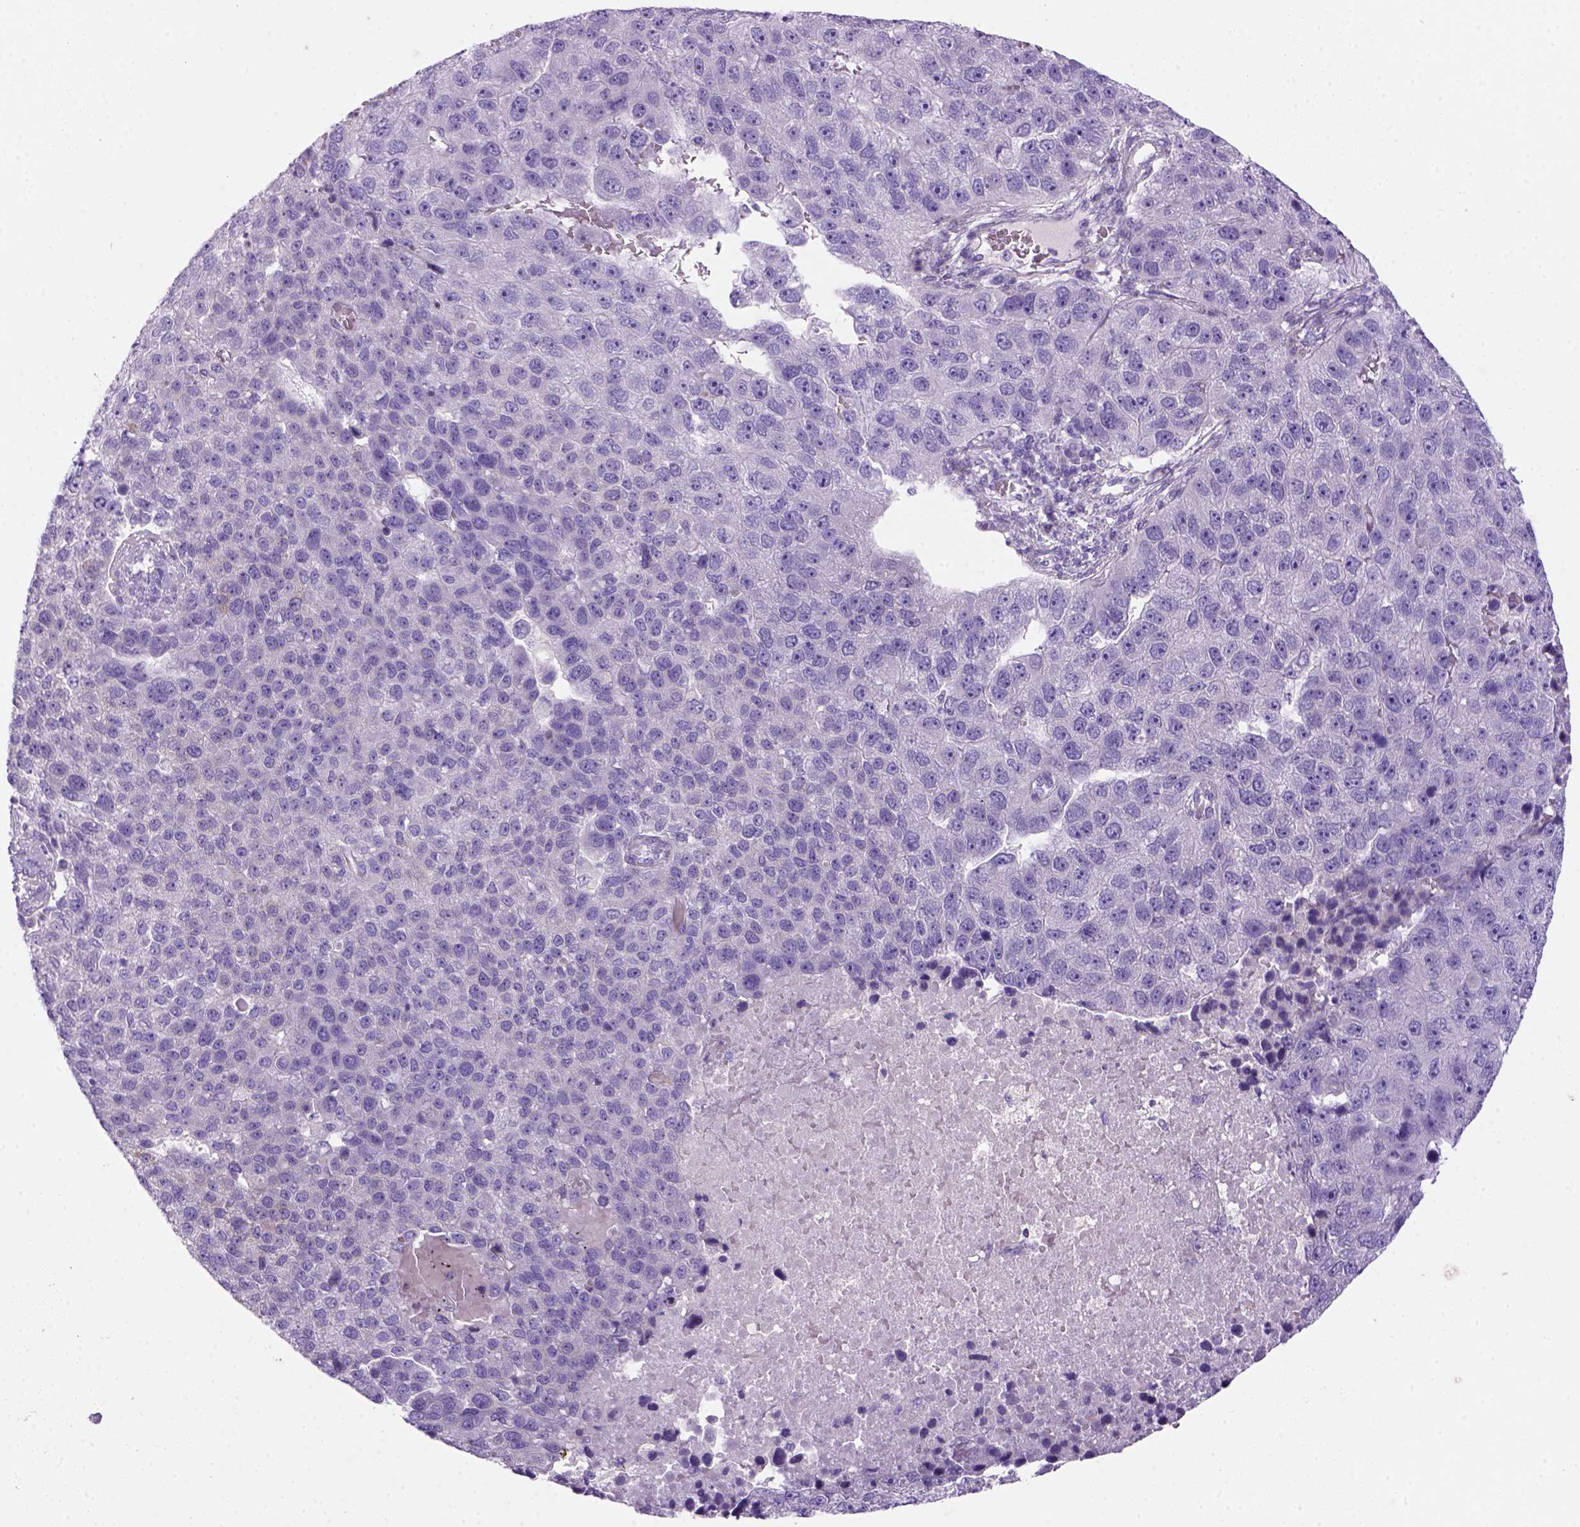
{"staining": {"intensity": "negative", "quantity": "none", "location": "none"}, "tissue": "pancreatic cancer", "cell_type": "Tumor cells", "image_type": "cancer", "snomed": [{"axis": "morphology", "description": "Adenocarcinoma, NOS"}, {"axis": "topography", "description": "Pancreas"}], "caption": "DAB immunohistochemical staining of pancreatic adenocarcinoma shows no significant staining in tumor cells.", "gene": "DNAH11", "patient": {"sex": "female", "age": 61}}